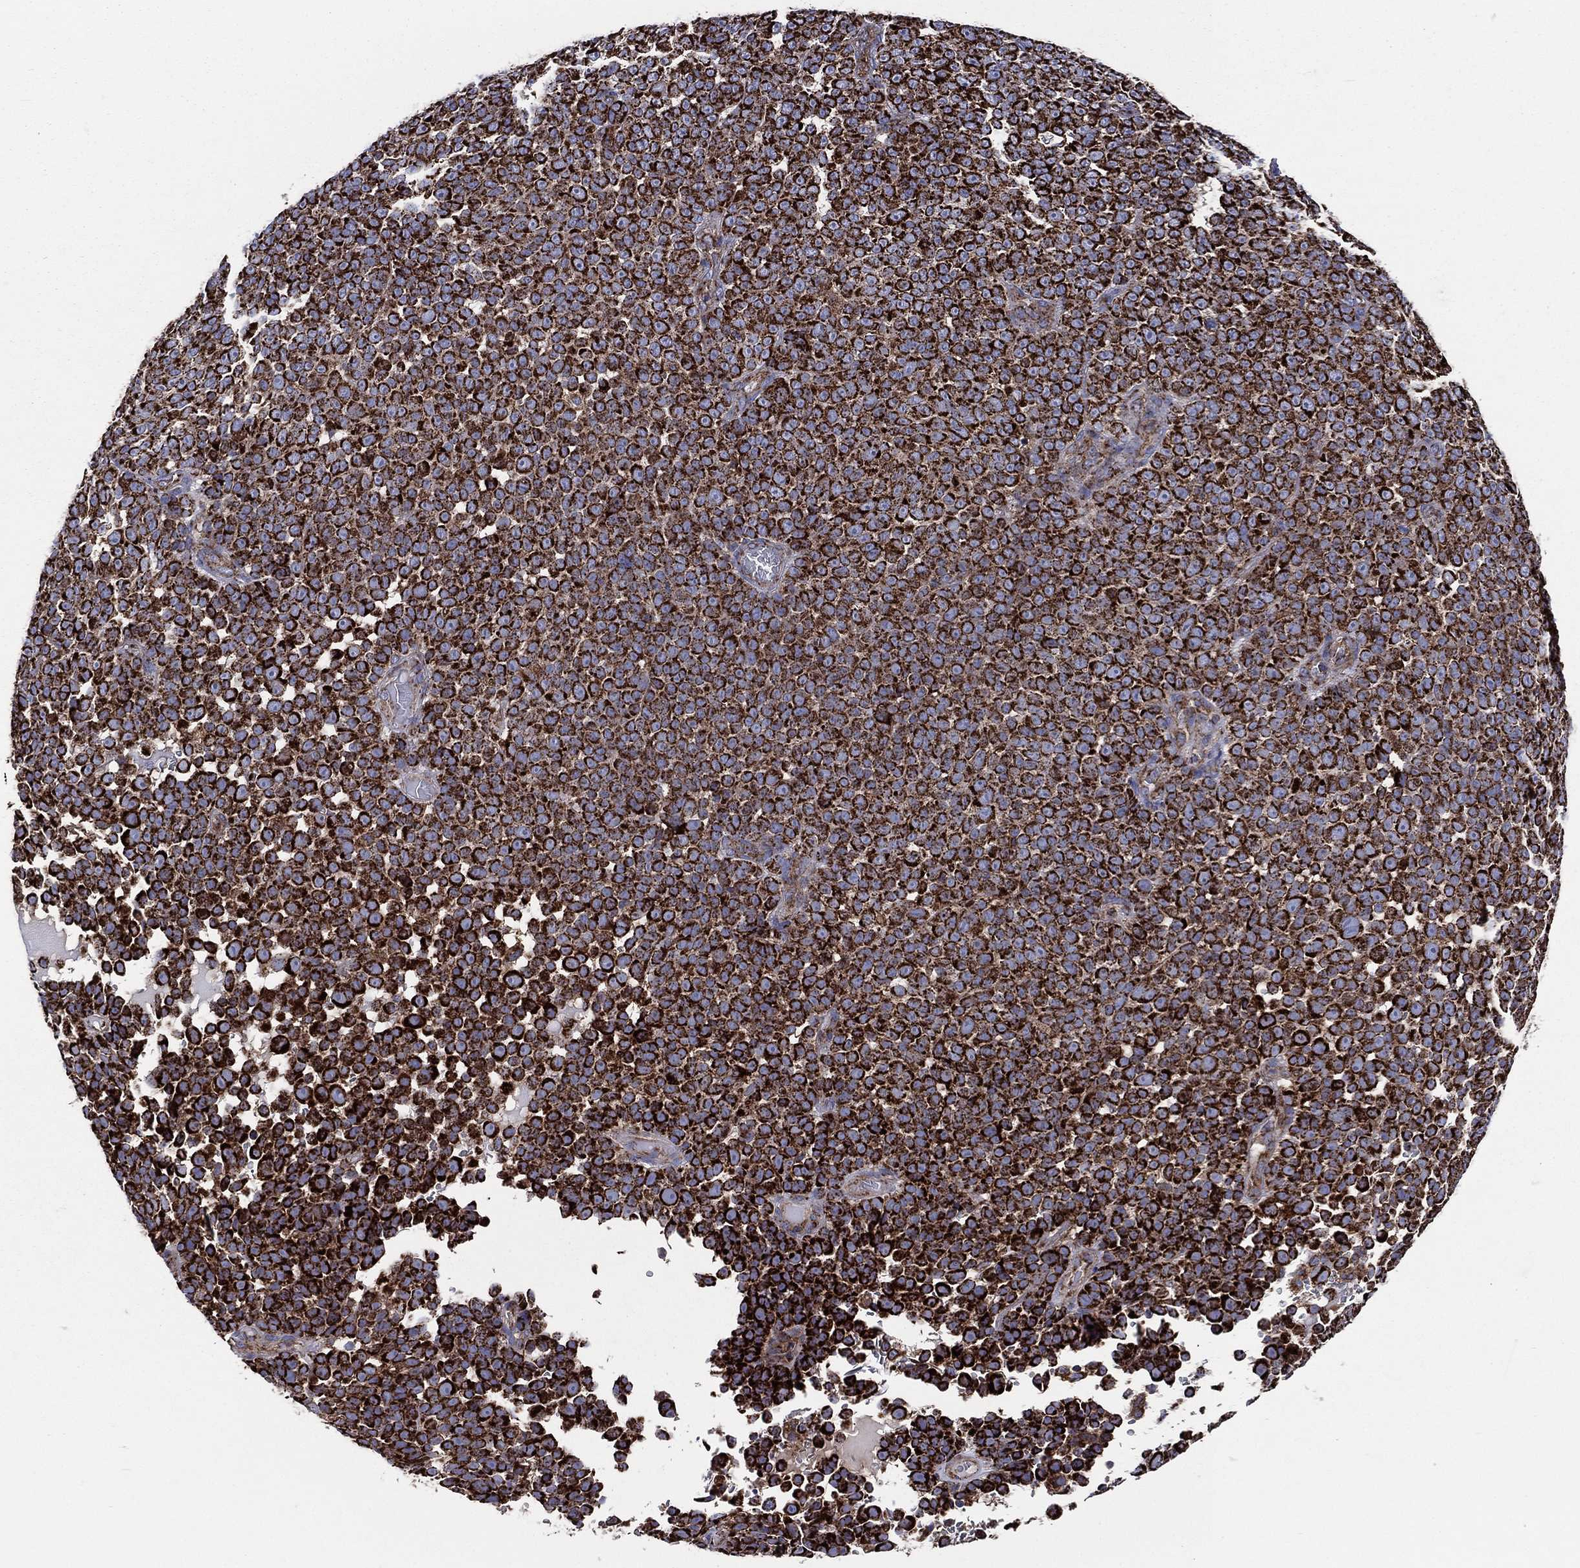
{"staining": {"intensity": "strong", "quantity": ">75%", "location": "cytoplasmic/membranous"}, "tissue": "melanoma", "cell_type": "Tumor cells", "image_type": "cancer", "snomed": [{"axis": "morphology", "description": "Malignant melanoma, NOS"}, {"axis": "topography", "description": "Skin"}], "caption": "This histopathology image demonstrates IHC staining of melanoma, with high strong cytoplasmic/membranous positivity in about >75% of tumor cells.", "gene": "ANKRD37", "patient": {"sex": "female", "age": 95}}